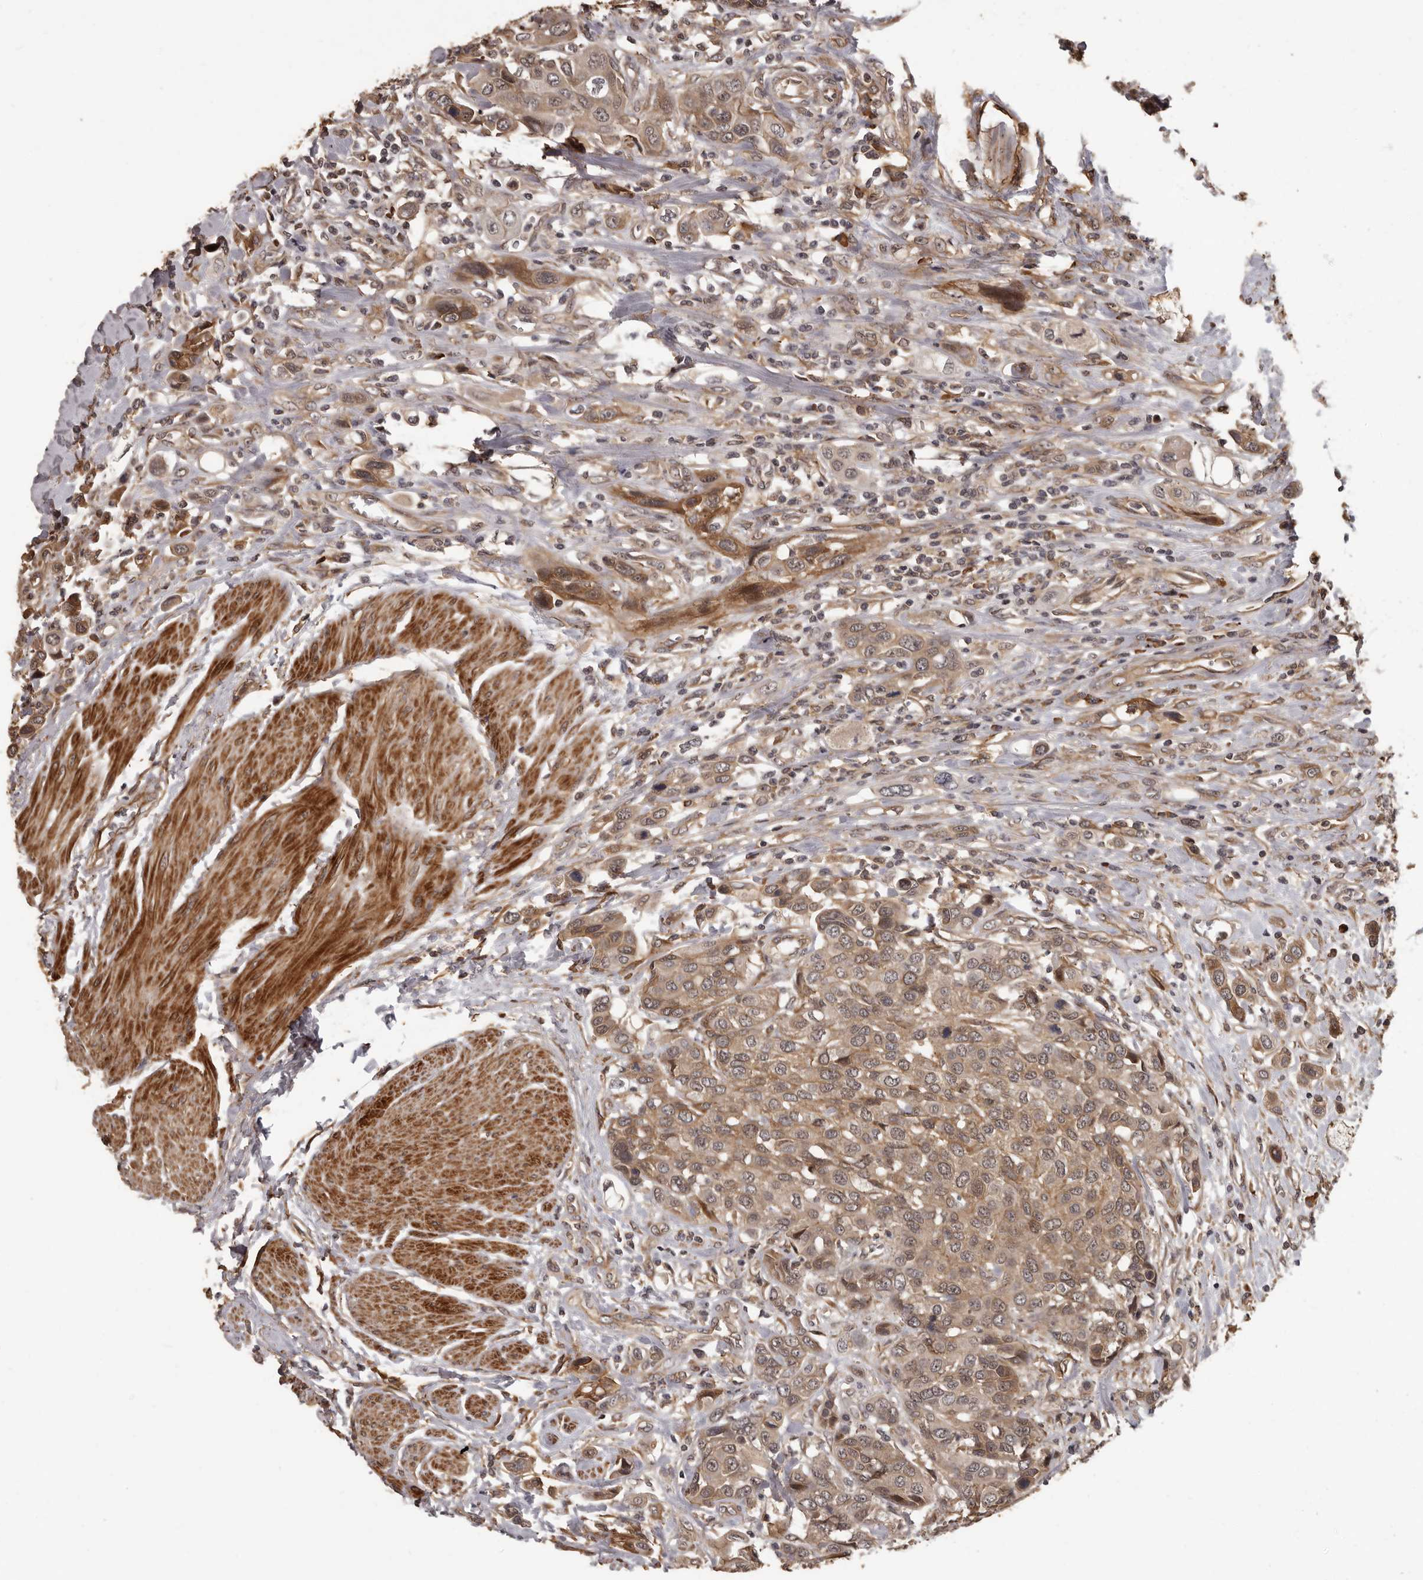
{"staining": {"intensity": "weak", "quantity": ">75%", "location": "cytoplasmic/membranous"}, "tissue": "urothelial cancer", "cell_type": "Tumor cells", "image_type": "cancer", "snomed": [{"axis": "morphology", "description": "Urothelial carcinoma, High grade"}, {"axis": "topography", "description": "Urinary bladder"}], "caption": "Immunohistochemical staining of human urothelial carcinoma (high-grade) exhibits low levels of weak cytoplasmic/membranous expression in approximately >75% of tumor cells. (IHC, brightfield microscopy, high magnification).", "gene": "SLITRK6", "patient": {"sex": "male", "age": 50}}